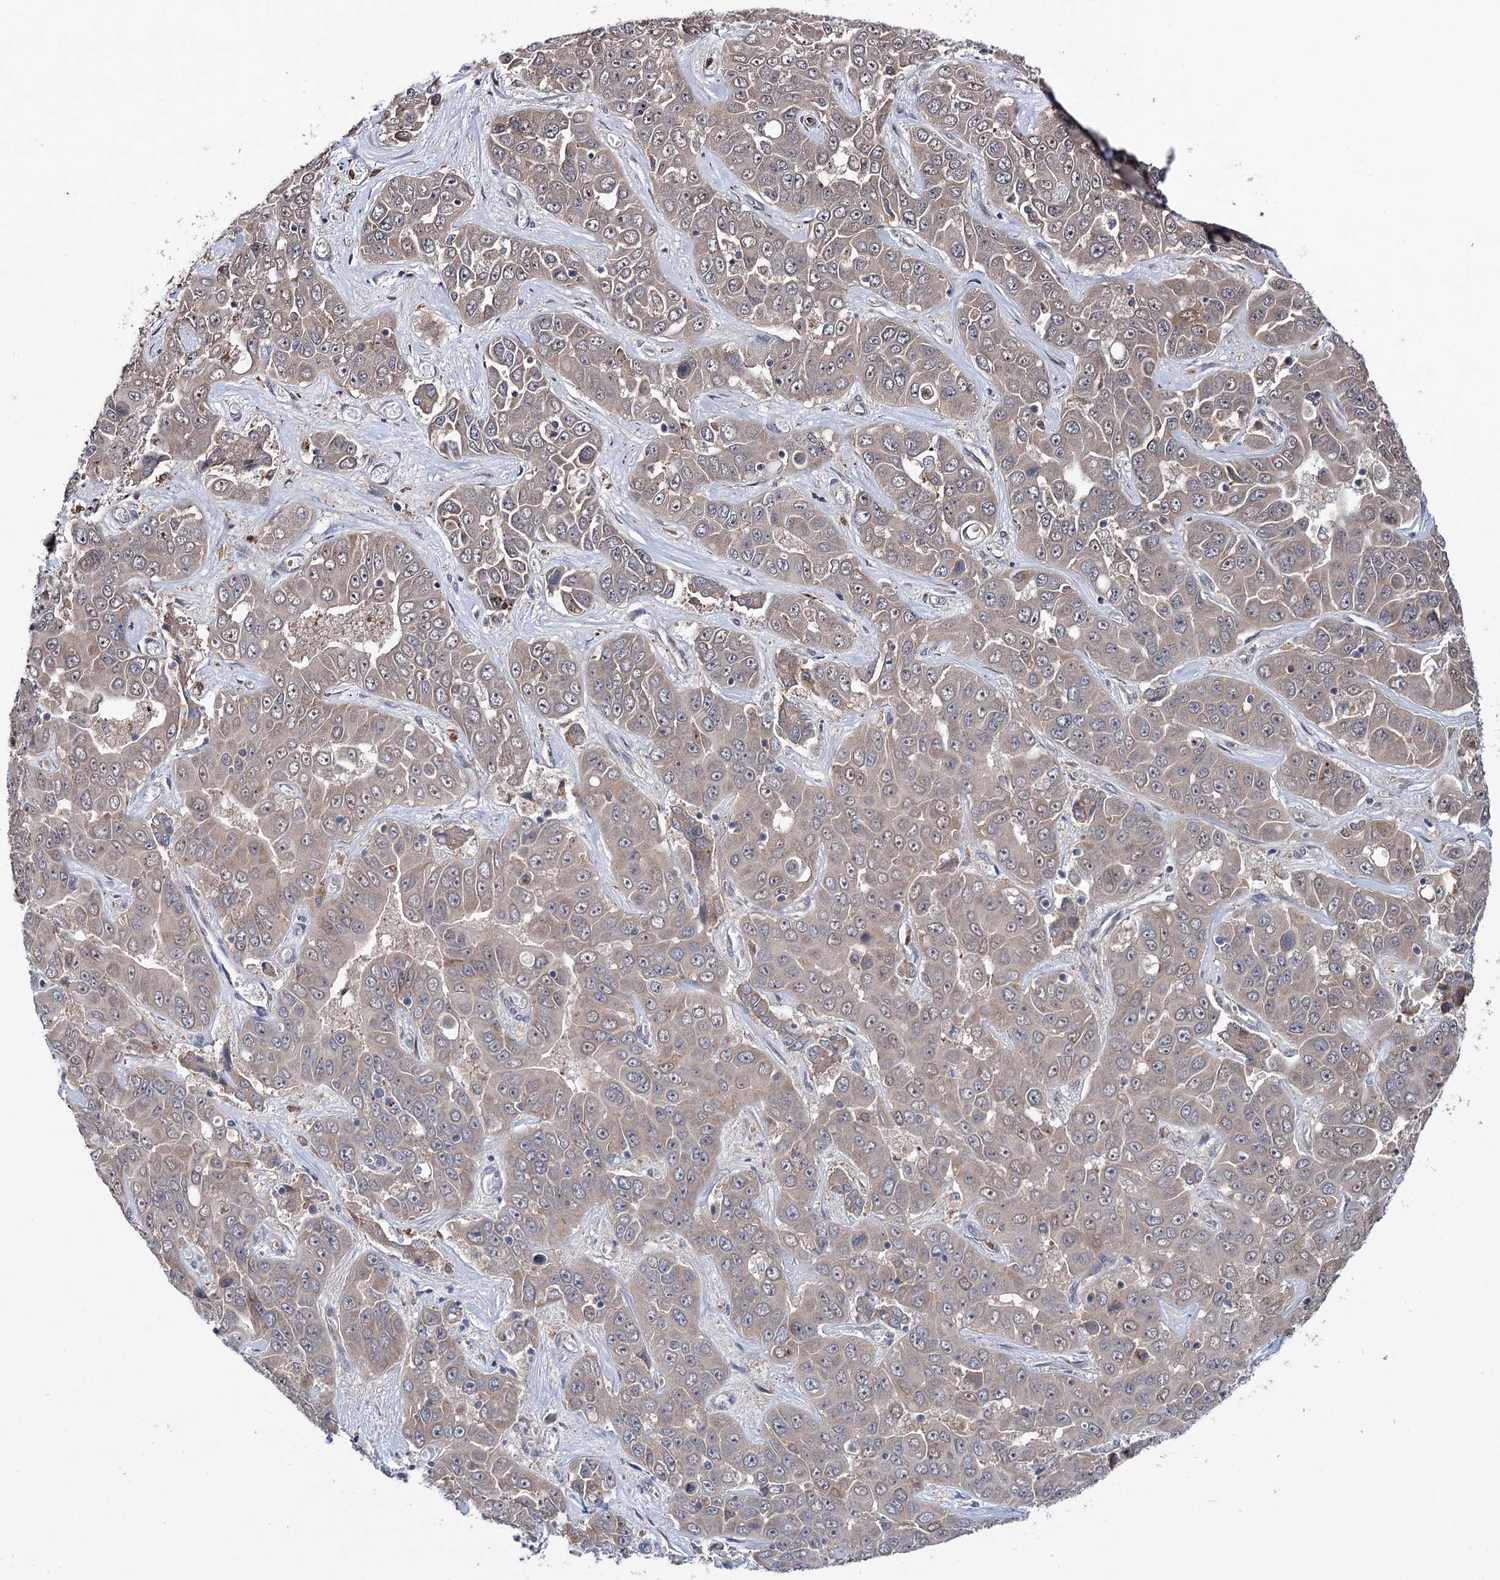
{"staining": {"intensity": "weak", "quantity": "<25%", "location": "cytoplasmic/membranous"}, "tissue": "liver cancer", "cell_type": "Tumor cells", "image_type": "cancer", "snomed": [{"axis": "morphology", "description": "Cholangiocarcinoma"}, {"axis": "topography", "description": "Liver"}], "caption": "Tumor cells show no significant protein expression in liver cancer (cholangiocarcinoma).", "gene": "PTPN3", "patient": {"sex": "female", "age": 52}}